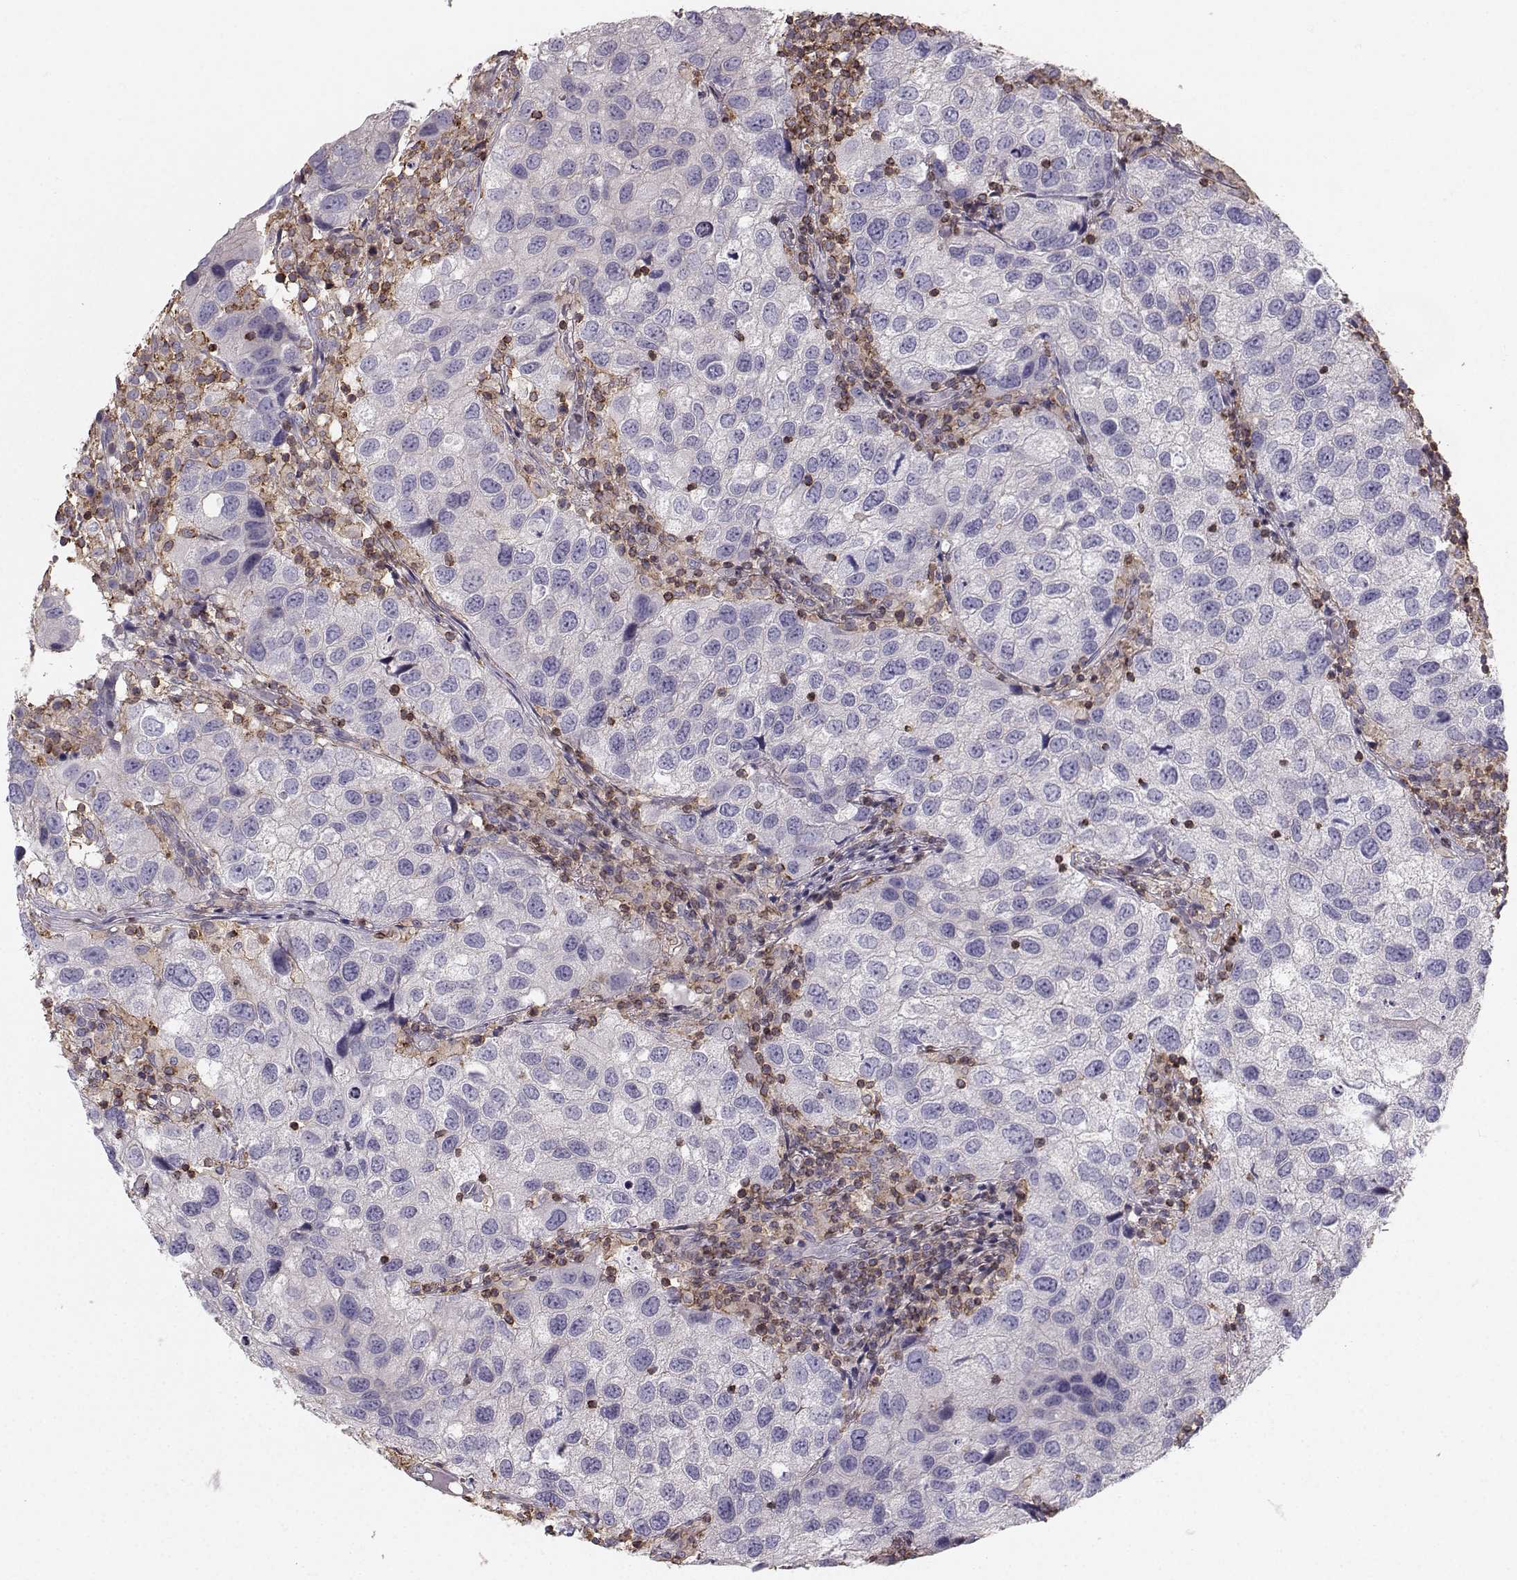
{"staining": {"intensity": "negative", "quantity": "none", "location": "none"}, "tissue": "urothelial cancer", "cell_type": "Tumor cells", "image_type": "cancer", "snomed": [{"axis": "morphology", "description": "Urothelial carcinoma, High grade"}, {"axis": "topography", "description": "Urinary bladder"}], "caption": "Urothelial cancer was stained to show a protein in brown. There is no significant staining in tumor cells.", "gene": "ZBTB32", "patient": {"sex": "male", "age": 79}}